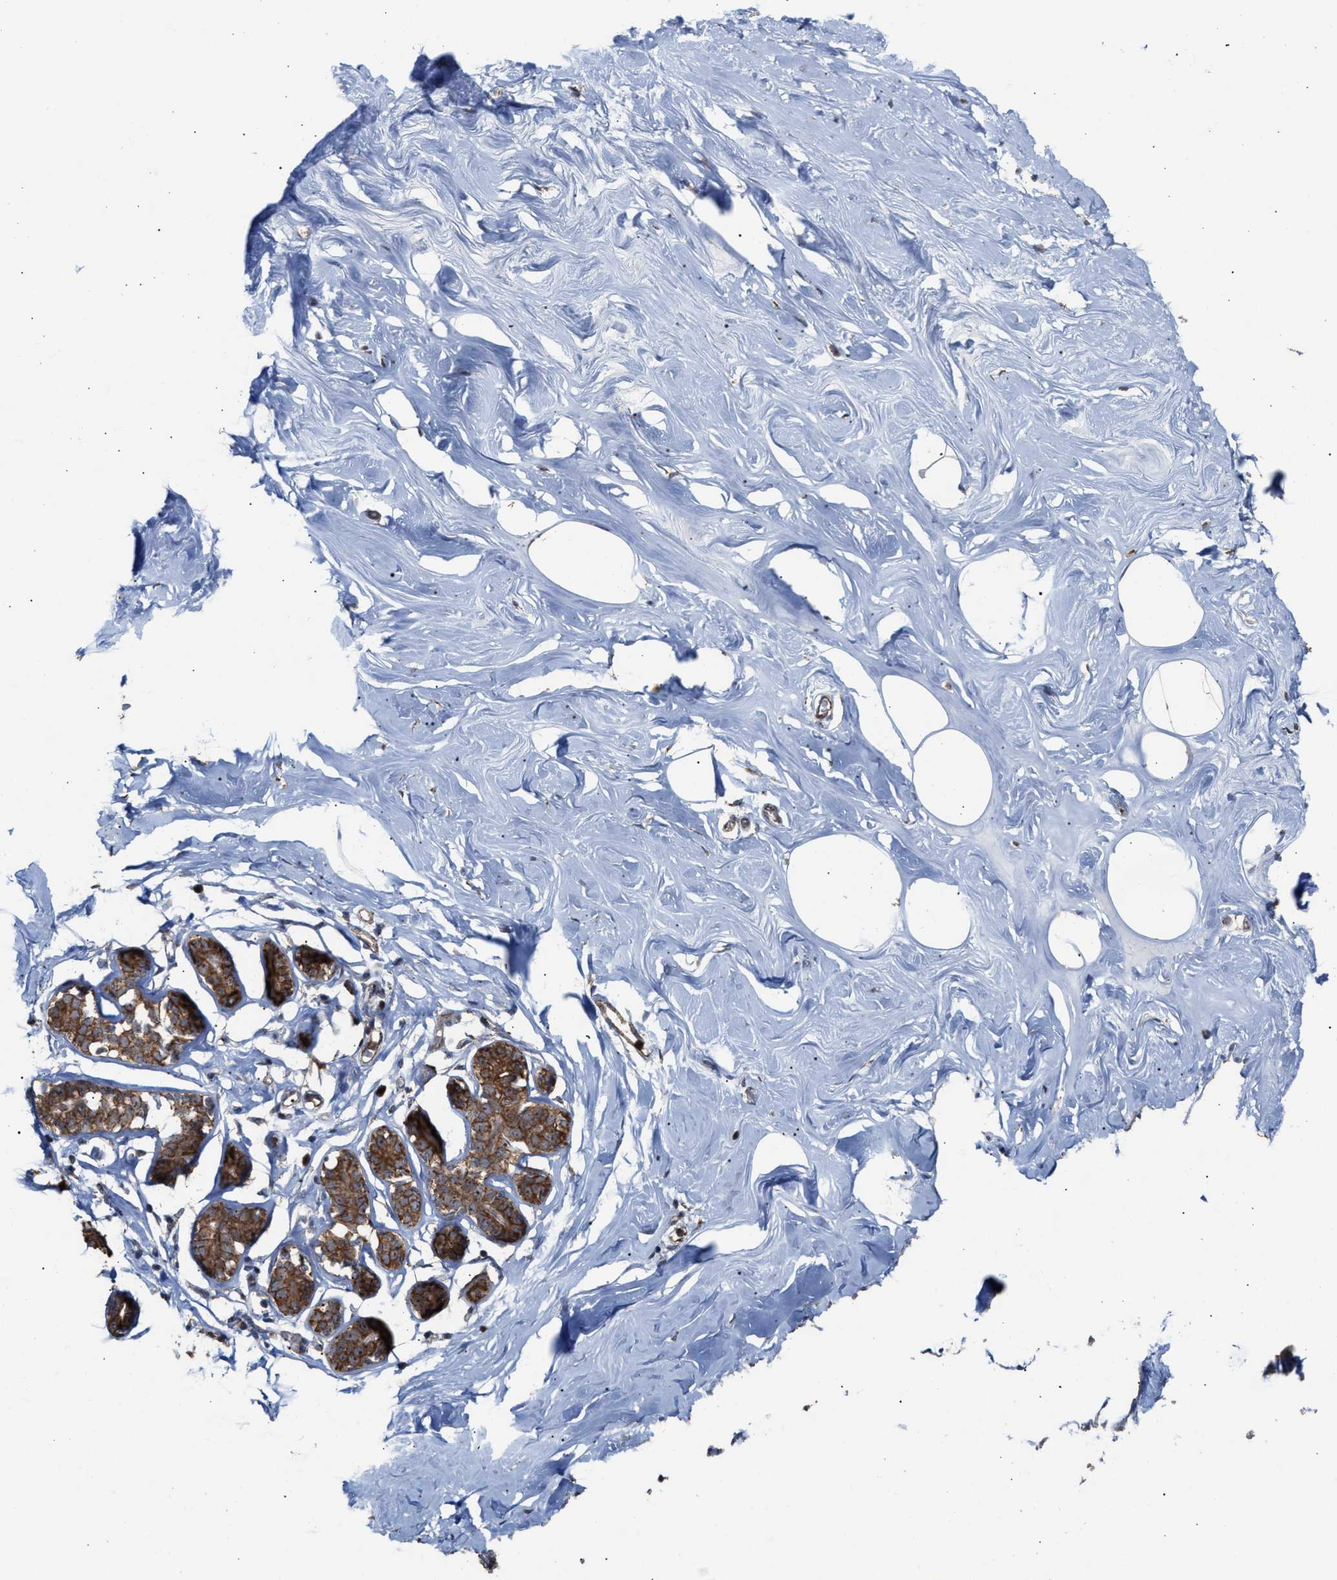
{"staining": {"intensity": "moderate", "quantity": ">75%", "location": "cytoplasmic/membranous"}, "tissue": "adipose tissue", "cell_type": "Adipocytes", "image_type": "normal", "snomed": [{"axis": "morphology", "description": "Normal tissue, NOS"}, {"axis": "morphology", "description": "Fibrosis, NOS"}, {"axis": "topography", "description": "Breast"}, {"axis": "topography", "description": "Adipose tissue"}], "caption": "This histopathology image displays IHC staining of unremarkable adipose tissue, with medium moderate cytoplasmic/membranous positivity in approximately >75% of adipocytes.", "gene": "EXOSC2", "patient": {"sex": "female", "age": 39}}